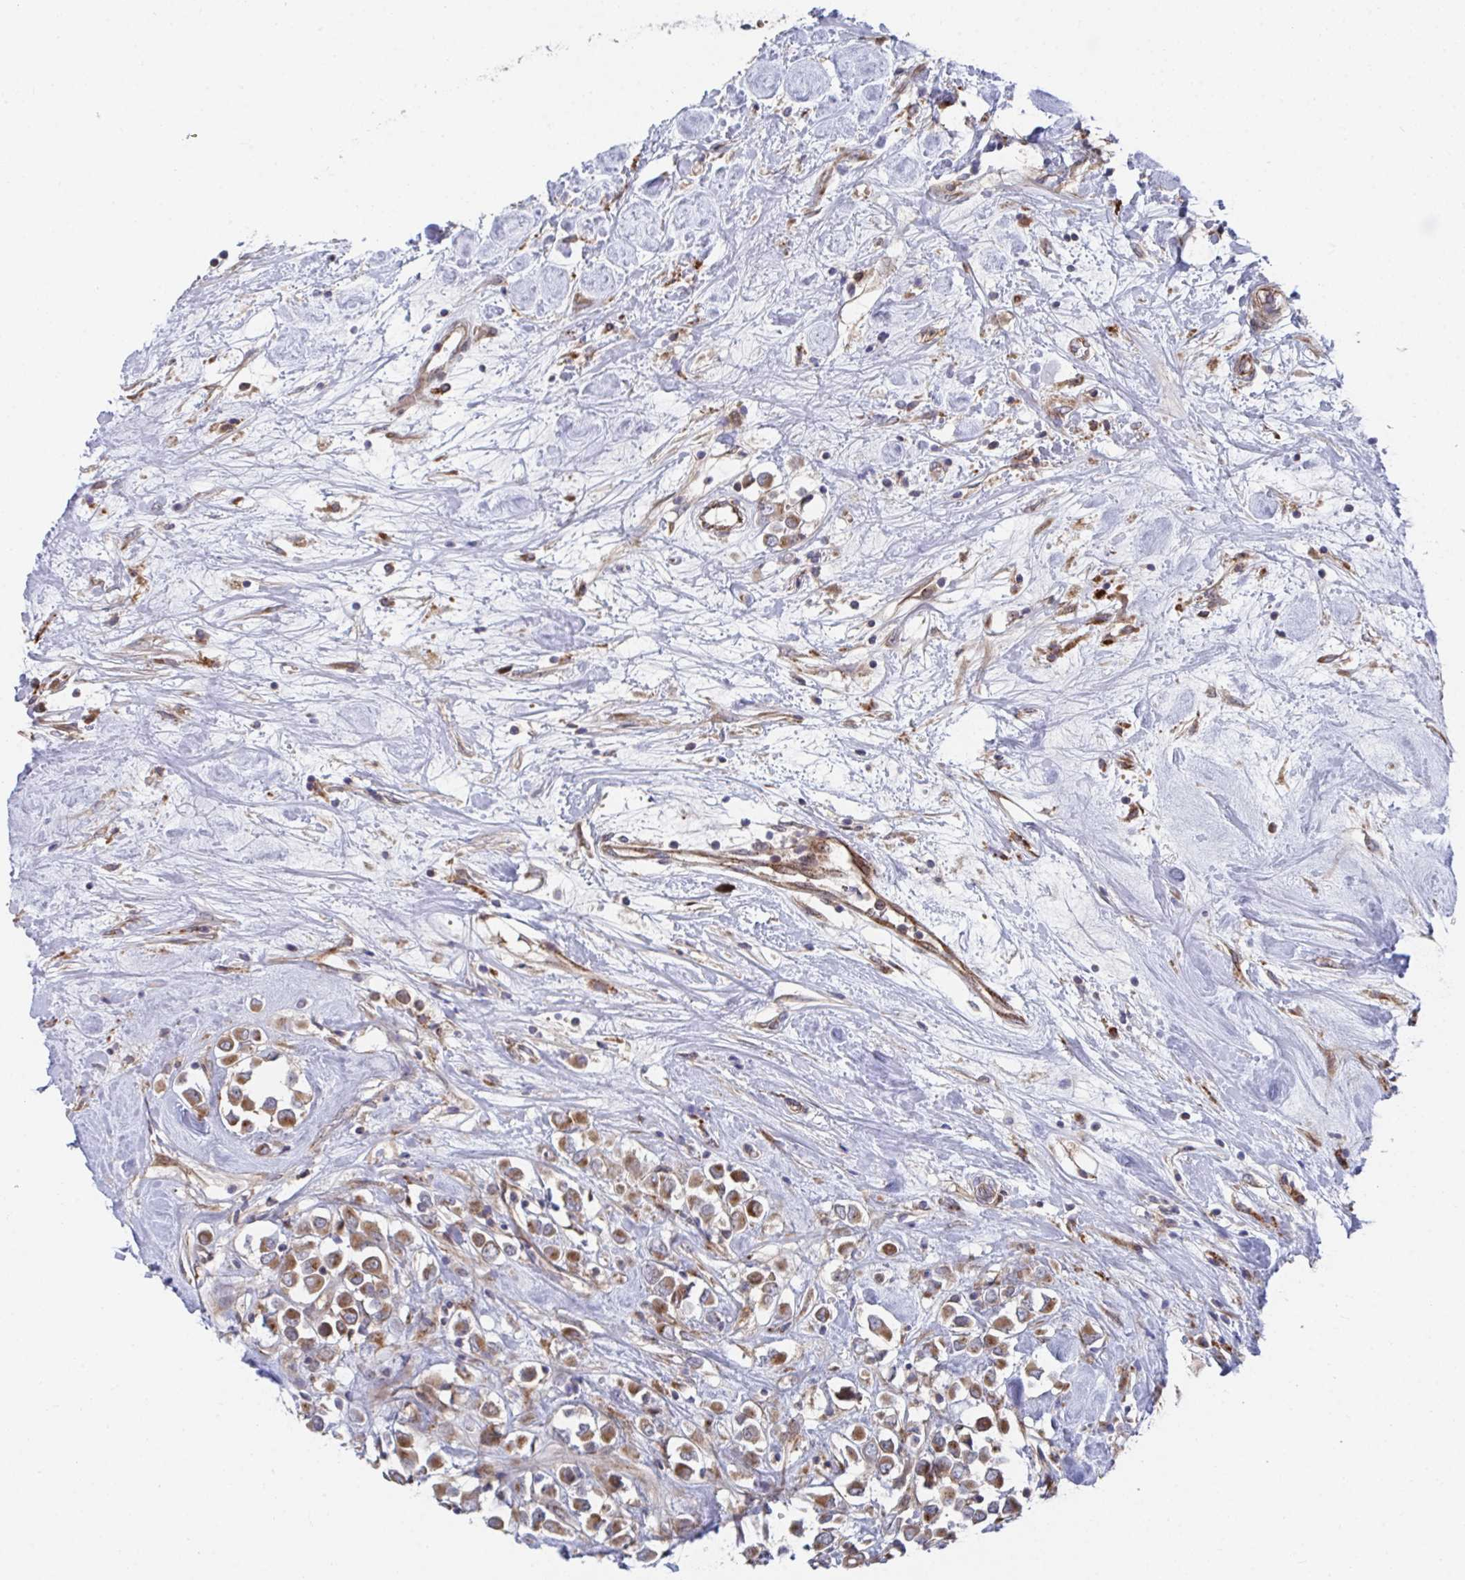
{"staining": {"intensity": "moderate", "quantity": ">75%", "location": "cytoplasmic/membranous"}, "tissue": "breast cancer", "cell_type": "Tumor cells", "image_type": "cancer", "snomed": [{"axis": "morphology", "description": "Duct carcinoma"}, {"axis": "topography", "description": "Breast"}], "caption": "A high-resolution photomicrograph shows immunohistochemistry (IHC) staining of breast invasive ductal carcinoma, which shows moderate cytoplasmic/membranous staining in approximately >75% of tumor cells. (DAB IHC with brightfield microscopy, high magnification).", "gene": "FJX1", "patient": {"sex": "female", "age": 61}}